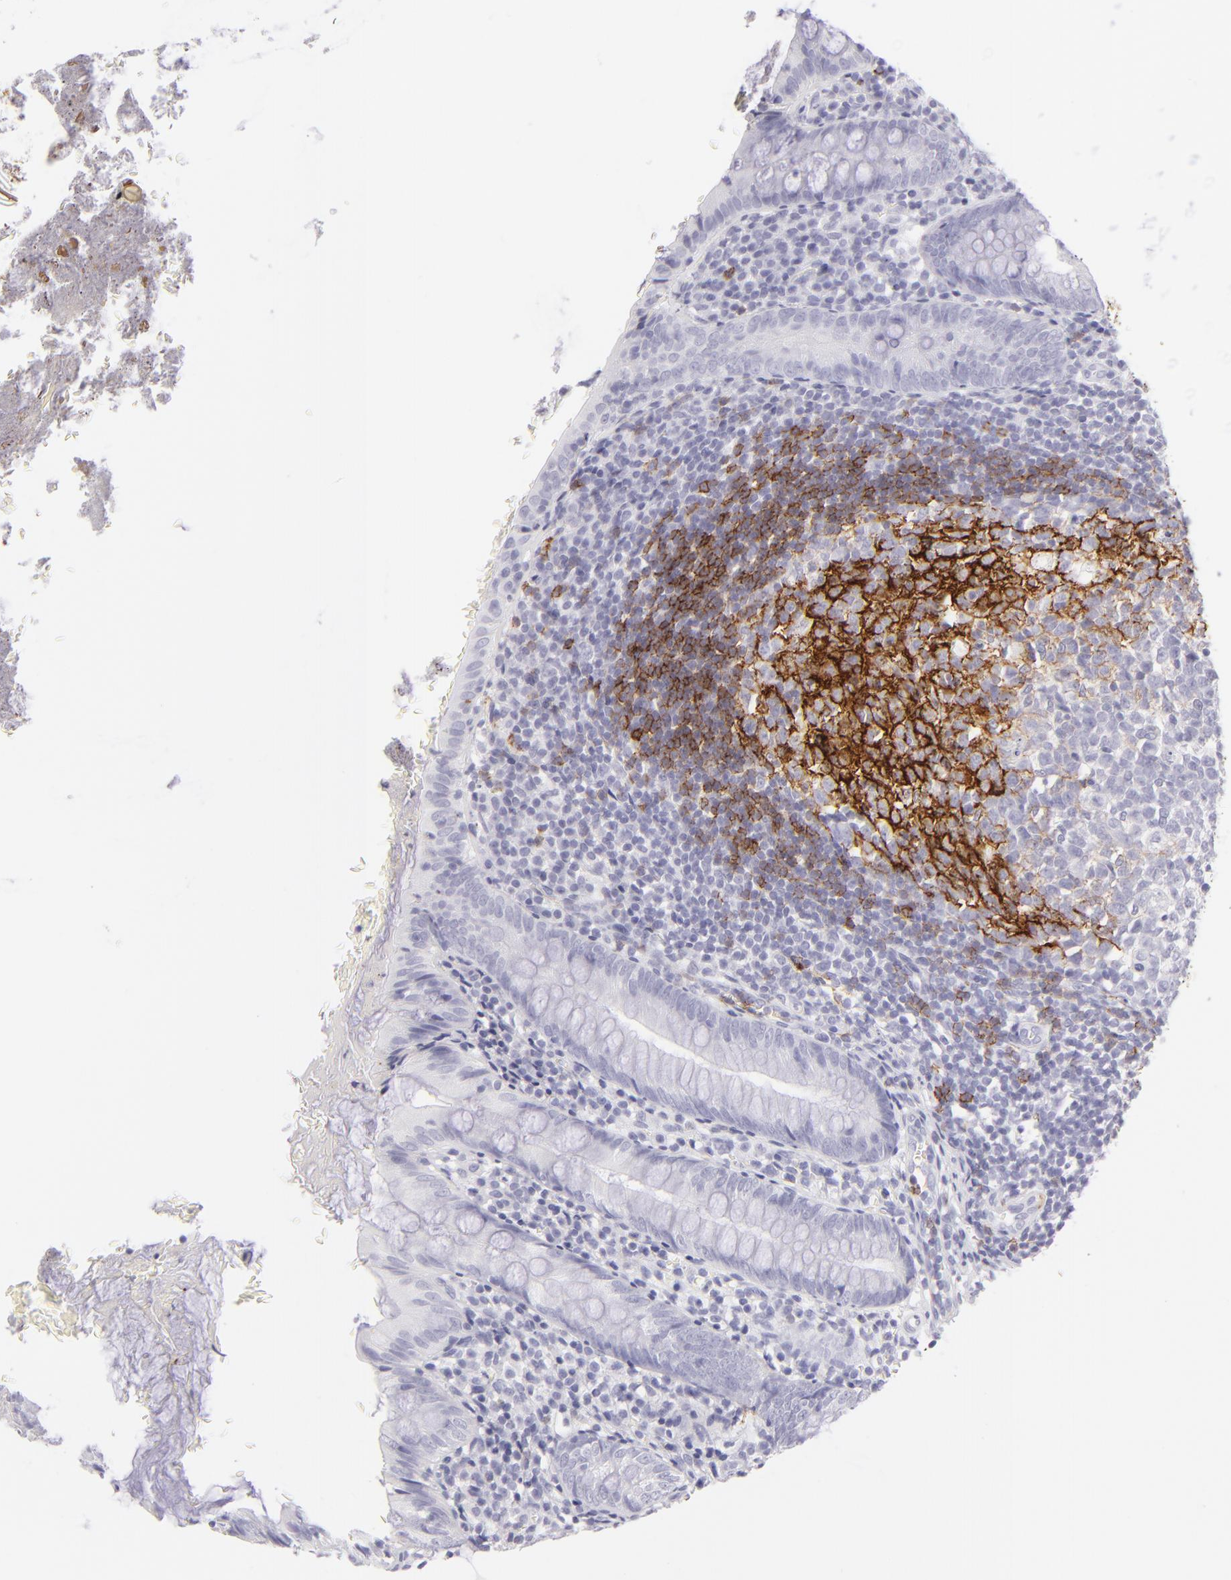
{"staining": {"intensity": "negative", "quantity": "none", "location": "none"}, "tissue": "appendix", "cell_type": "Glandular cells", "image_type": "normal", "snomed": [{"axis": "morphology", "description": "Normal tissue, NOS"}, {"axis": "topography", "description": "Appendix"}], "caption": "An IHC image of normal appendix is shown. There is no staining in glandular cells of appendix. (Stains: DAB (3,3'-diaminobenzidine) immunohistochemistry with hematoxylin counter stain, Microscopy: brightfield microscopy at high magnification).", "gene": "FCER2", "patient": {"sex": "female", "age": 10}}